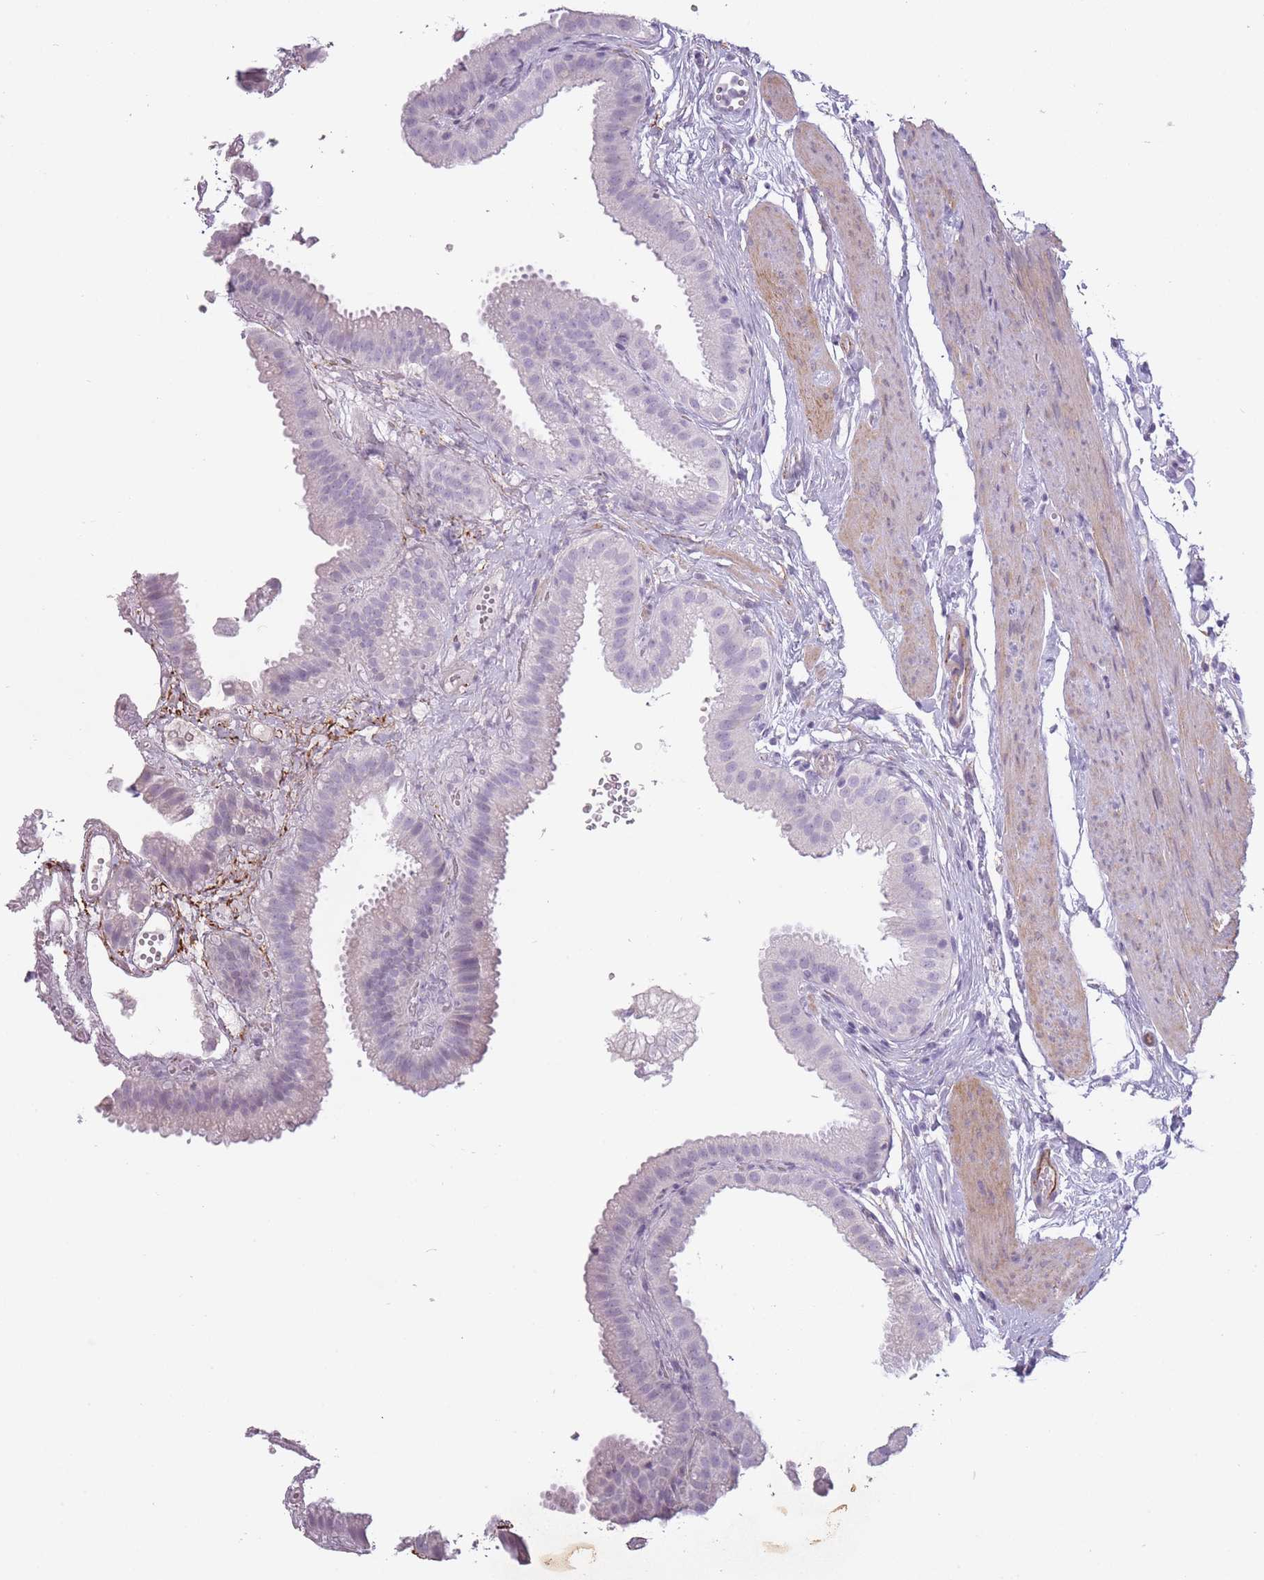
{"staining": {"intensity": "negative", "quantity": "none", "location": "none"}, "tissue": "gallbladder", "cell_type": "Glandular cells", "image_type": "normal", "snomed": [{"axis": "morphology", "description": "Normal tissue, NOS"}, {"axis": "topography", "description": "Gallbladder"}], "caption": "Immunohistochemical staining of unremarkable gallbladder reveals no significant staining in glandular cells.", "gene": "RFX4", "patient": {"sex": "female", "age": 61}}